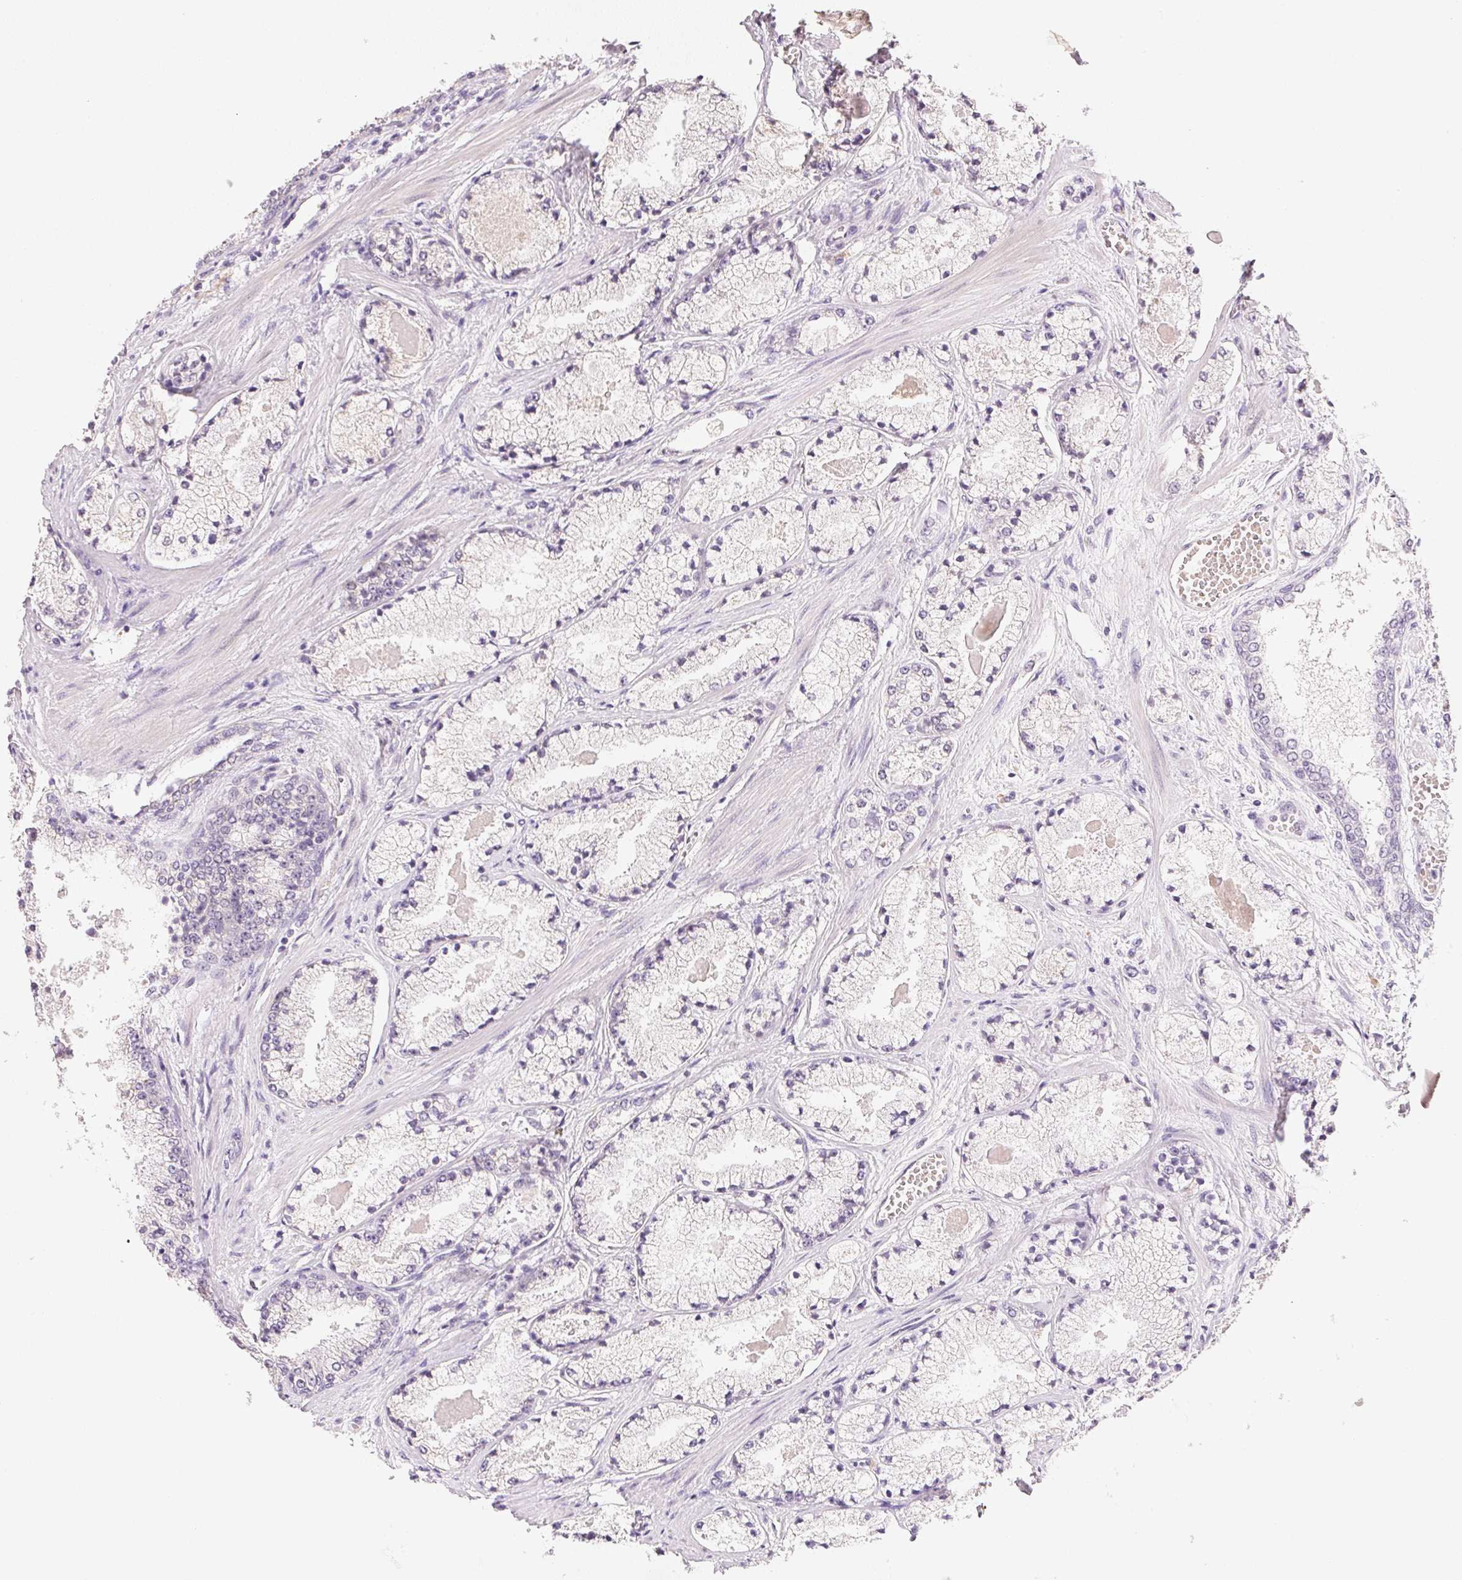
{"staining": {"intensity": "negative", "quantity": "none", "location": "none"}, "tissue": "prostate cancer", "cell_type": "Tumor cells", "image_type": "cancer", "snomed": [{"axis": "morphology", "description": "Adenocarcinoma, High grade"}, {"axis": "topography", "description": "Prostate"}], "caption": "Prostate cancer (high-grade adenocarcinoma) was stained to show a protein in brown. There is no significant expression in tumor cells.", "gene": "DHCR24", "patient": {"sex": "male", "age": 63}}